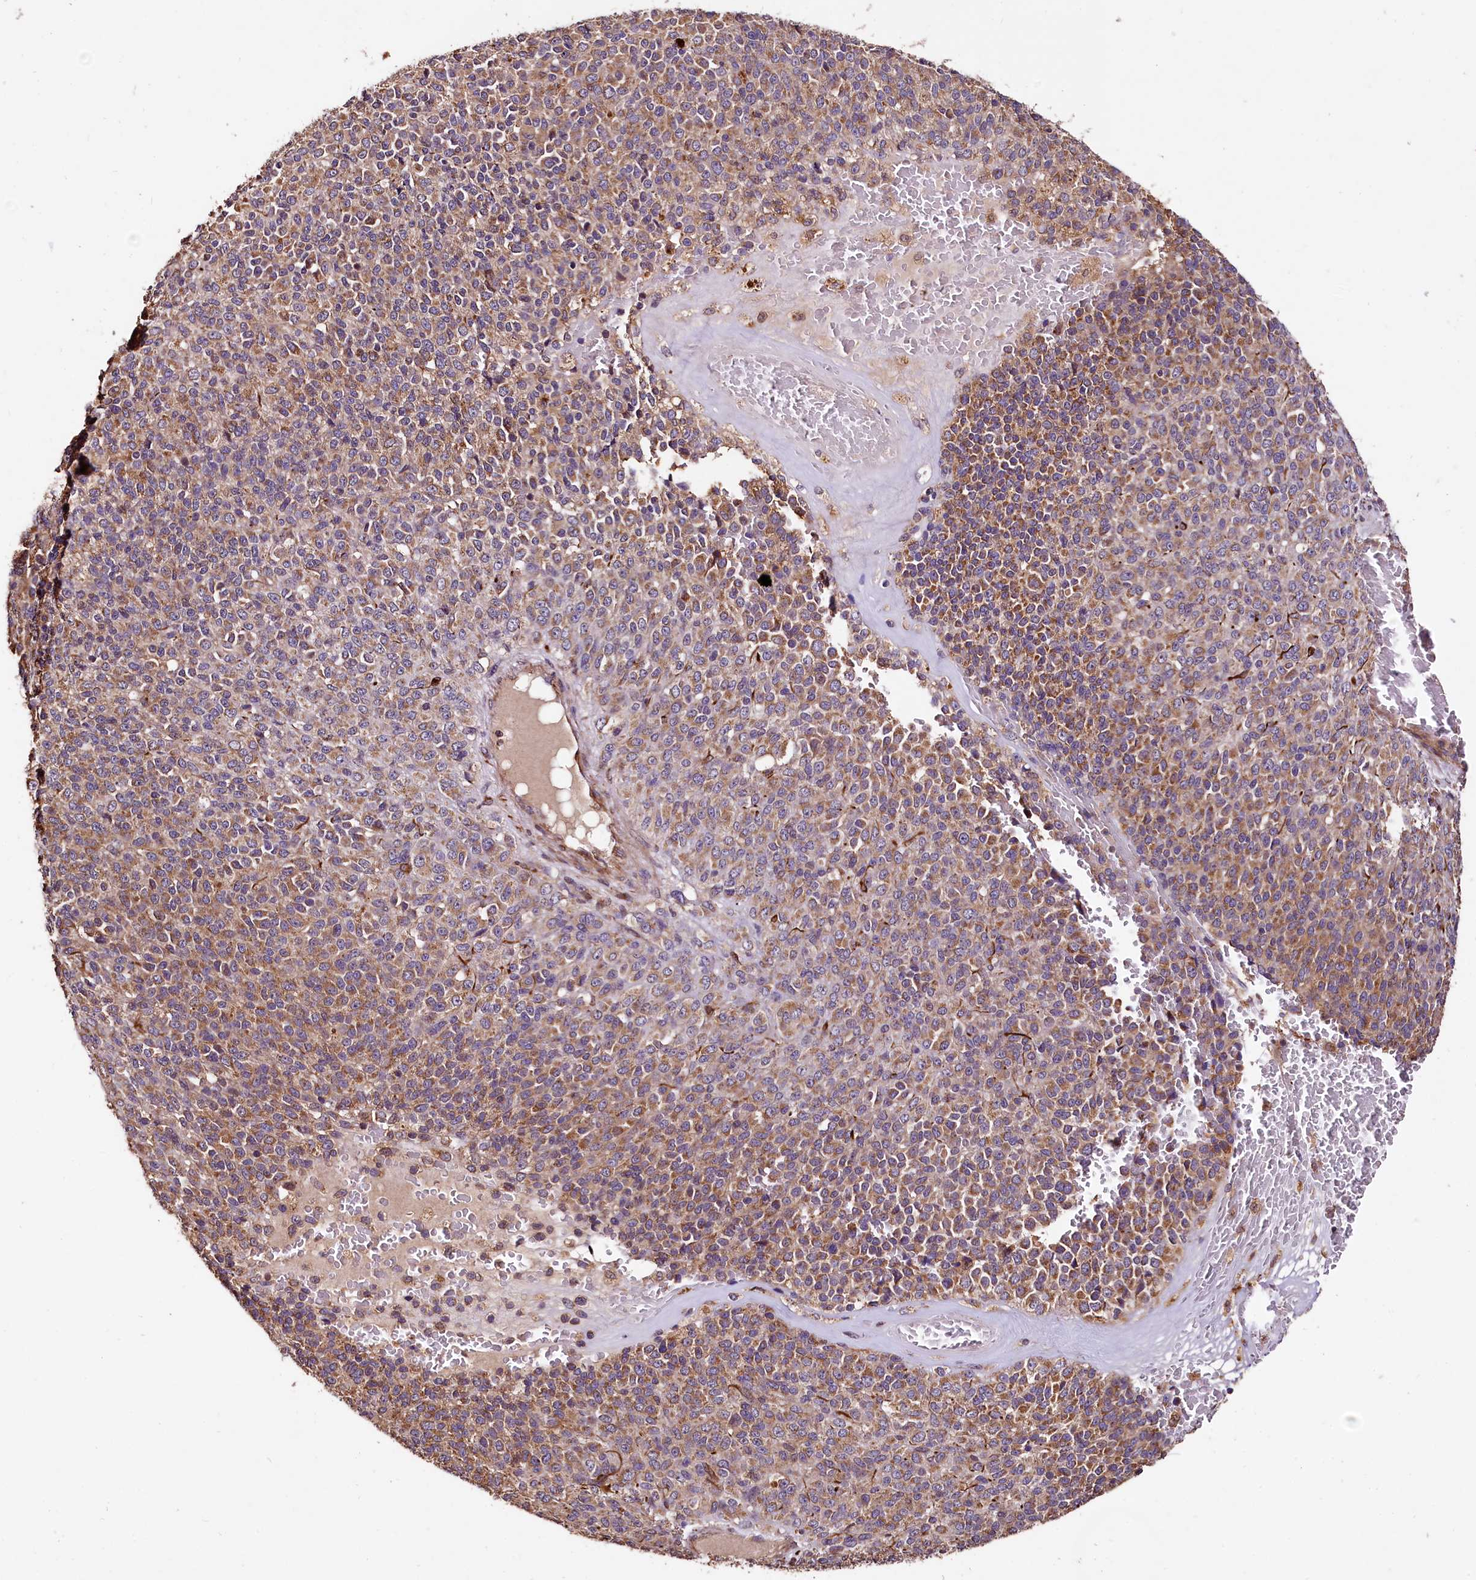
{"staining": {"intensity": "moderate", "quantity": ">75%", "location": "cytoplasmic/membranous"}, "tissue": "melanoma", "cell_type": "Tumor cells", "image_type": "cancer", "snomed": [{"axis": "morphology", "description": "Malignant melanoma, Metastatic site"}, {"axis": "topography", "description": "Brain"}], "caption": "An image of human malignant melanoma (metastatic site) stained for a protein demonstrates moderate cytoplasmic/membranous brown staining in tumor cells.", "gene": "RASSF1", "patient": {"sex": "female", "age": 56}}